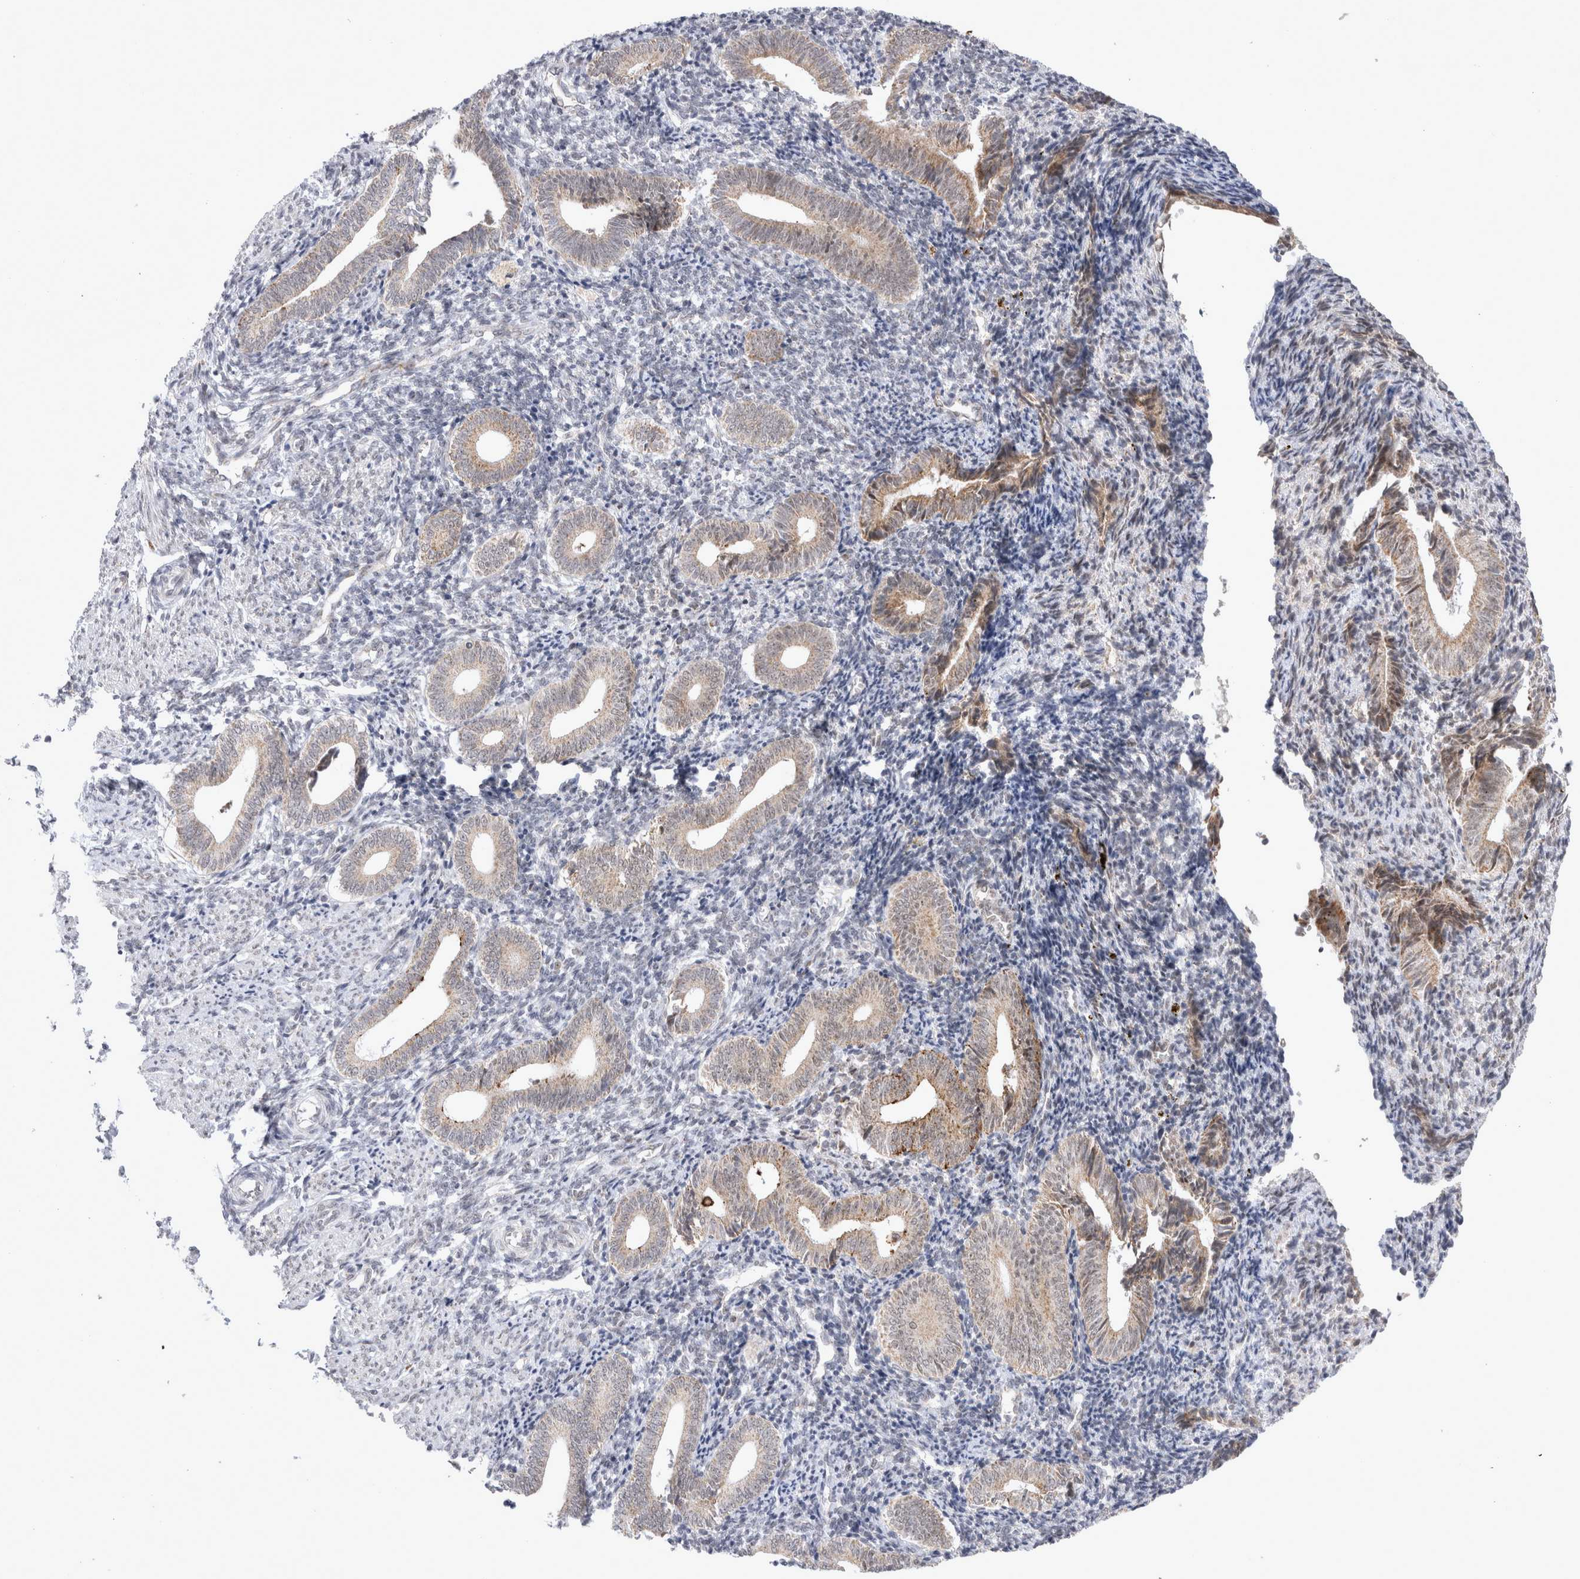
{"staining": {"intensity": "negative", "quantity": "none", "location": "none"}, "tissue": "endometrium", "cell_type": "Cells in endometrial stroma", "image_type": "normal", "snomed": [{"axis": "morphology", "description": "Normal tissue, NOS"}, {"axis": "topography", "description": "Uterus"}, {"axis": "topography", "description": "Endometrium"}], "caption": "Immunohistochemistry (IHC) histopathology image of benign human endometrium stained for a protein (brown), which displays no staining in cells in endometrial stroma. (DAB immunohistochemistry (IHC), high magnification).", "gene": "MRPL37", "patient": {"sex": "female", "age": 33}}